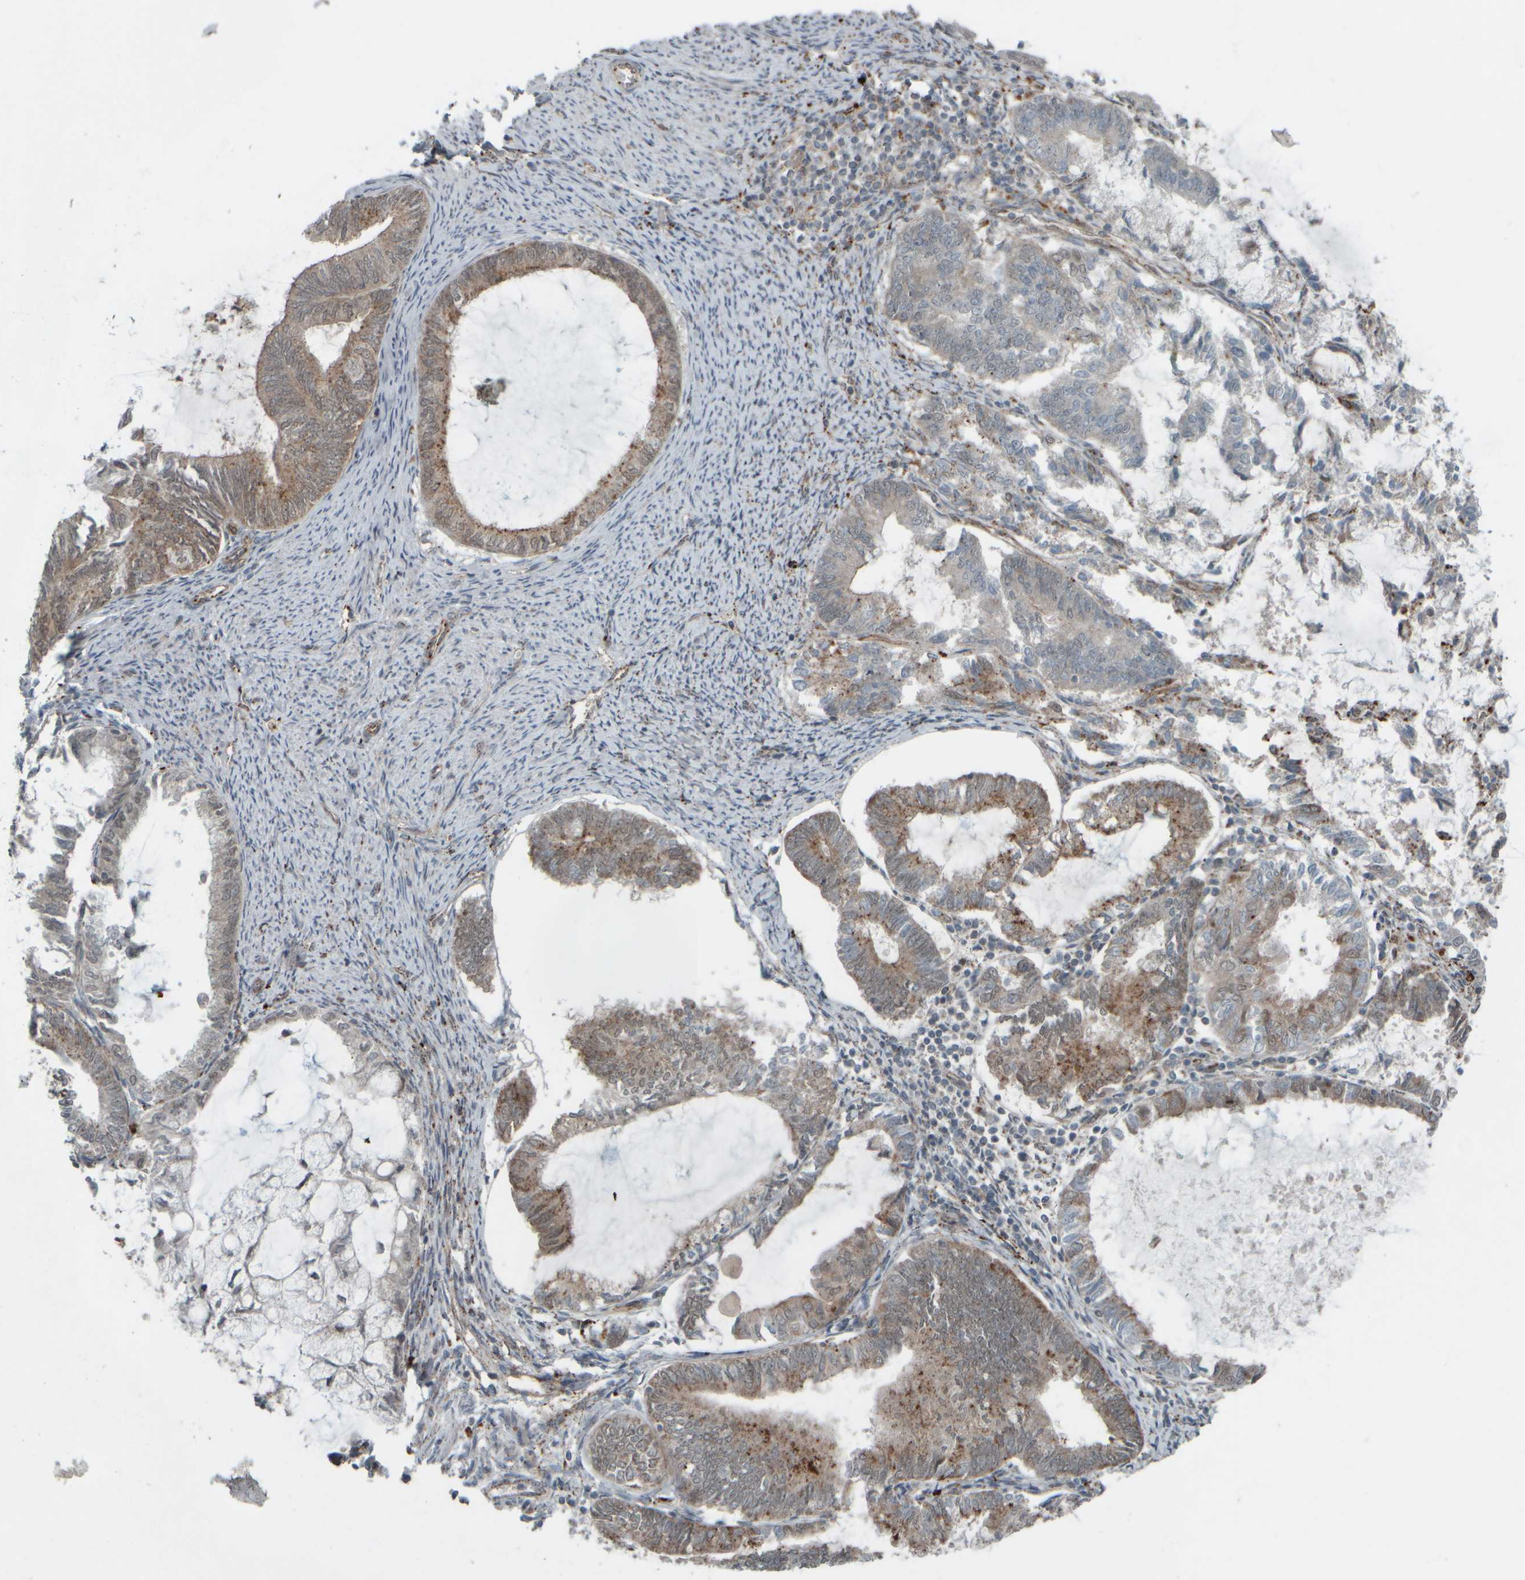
{"staining": {"intensity": "weak", "quantity": "25%-75%", "location": "cytoplasmic/membranous"}, "tissue": "endometrial cancer", "cell_type": "Tumor cells", "image_type": "cancer", "snomed": [{"axis": "morphology", "description": "Adenocarcinoma, NOS"}, {"axis": "topography", "description": "Endometrium"}], "caption": "High-power microscopy captured an immunohistochemistry (IHC) histopathology image of adenocarcinoma (endometrial), revealing weak cytoplasmic/membranous staining in about 25%-75% of tumor cells.", "gene": "GIGYF1", "patient": {"sex": "female", "age": 86}}